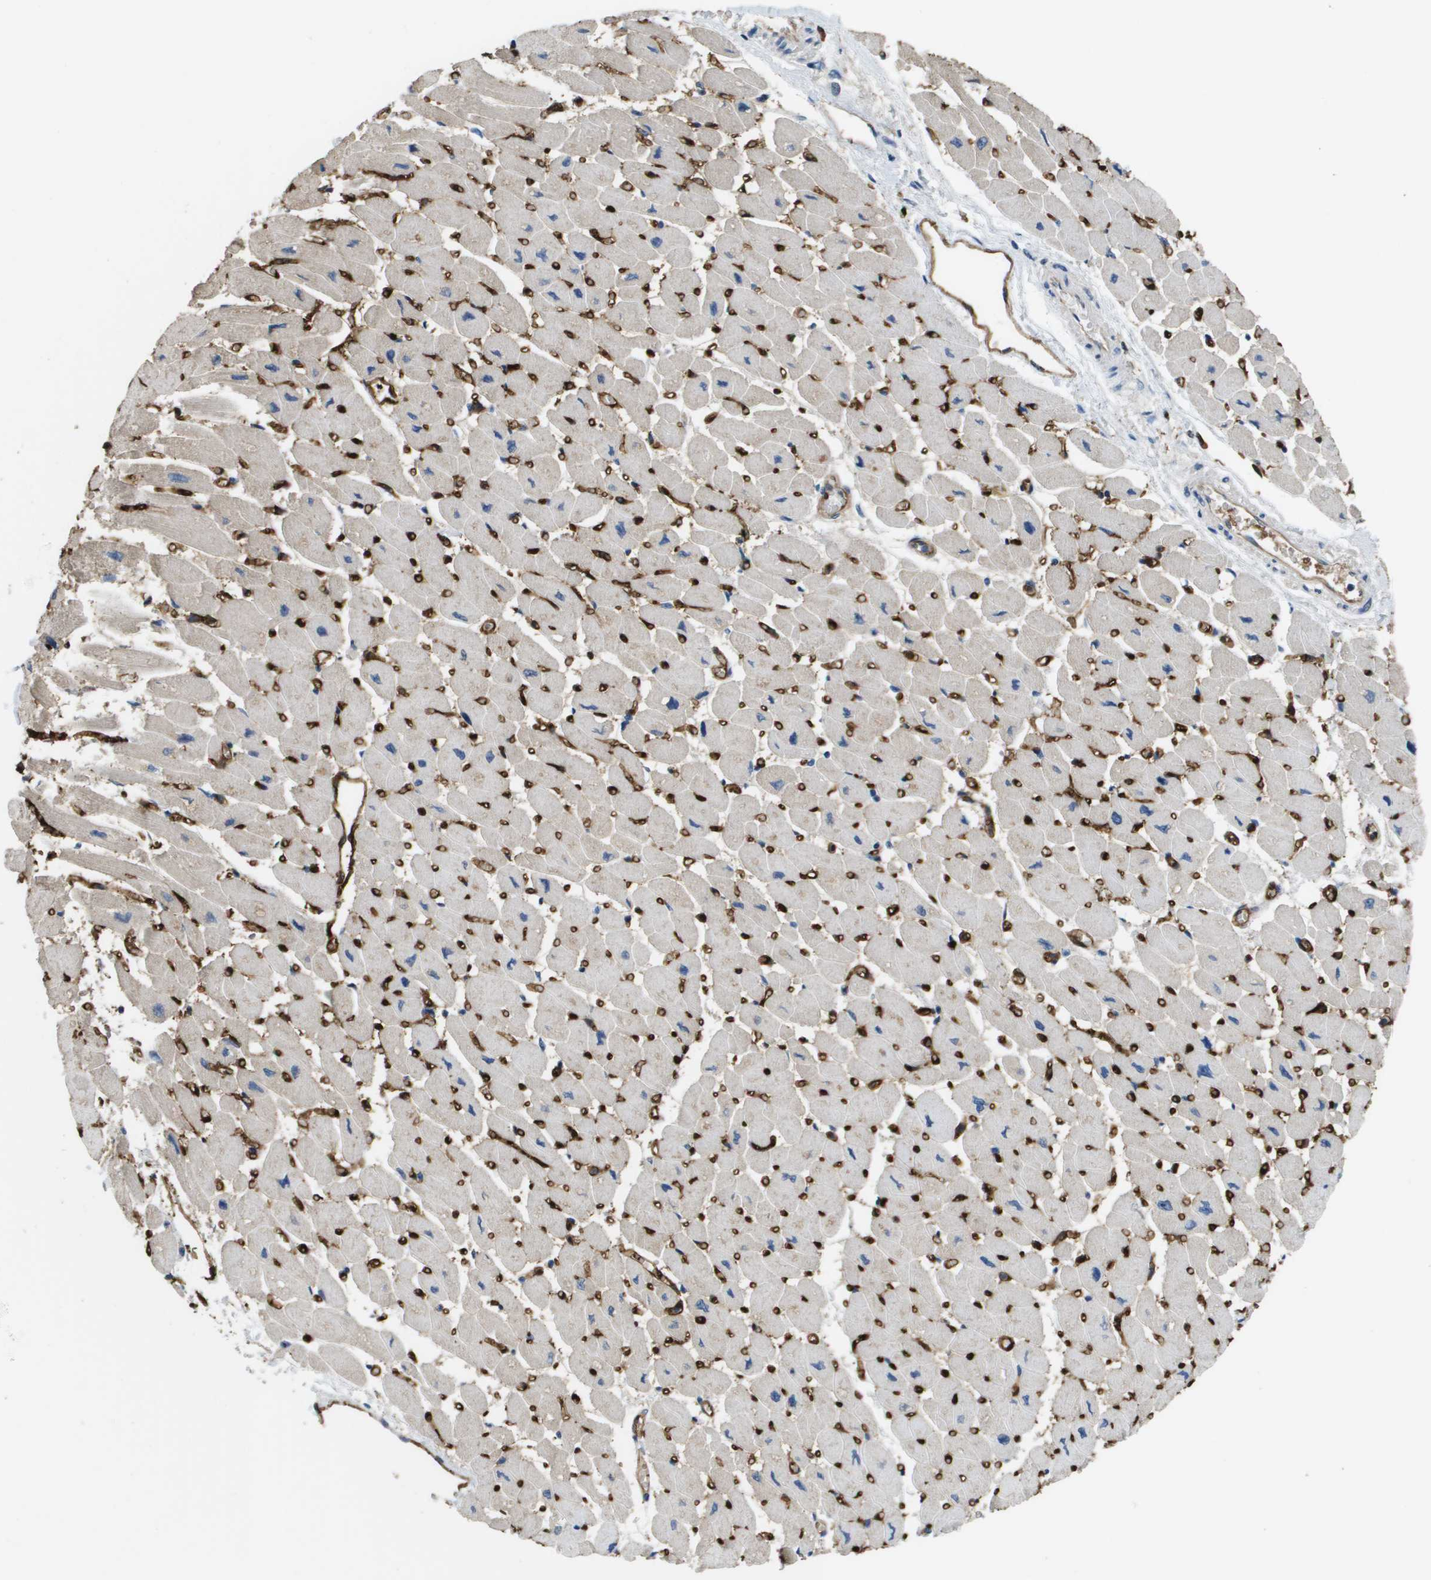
{"staining": {"intensity": "weak", "quantity": ">75%", "location": "cytoplasmic/membranous"}, "tissue": "heart muscle", "cell_type": "Cardiomyocytes", "image_type": "normal", "snomed": [{"axis": "morphology", "description": "Normal tissue, NOS"}, {"axis": "topography", "description": "Heart"}], "caption": "Heart muscle stained for a protein exhibits weak cytoplasmic/membranous positivity in cardiomyocytes. The protein is shown in brown color, while the nuclei are stained blue.", "gene": "FABP5", "patient": {"sex": "female", "age": 54}}